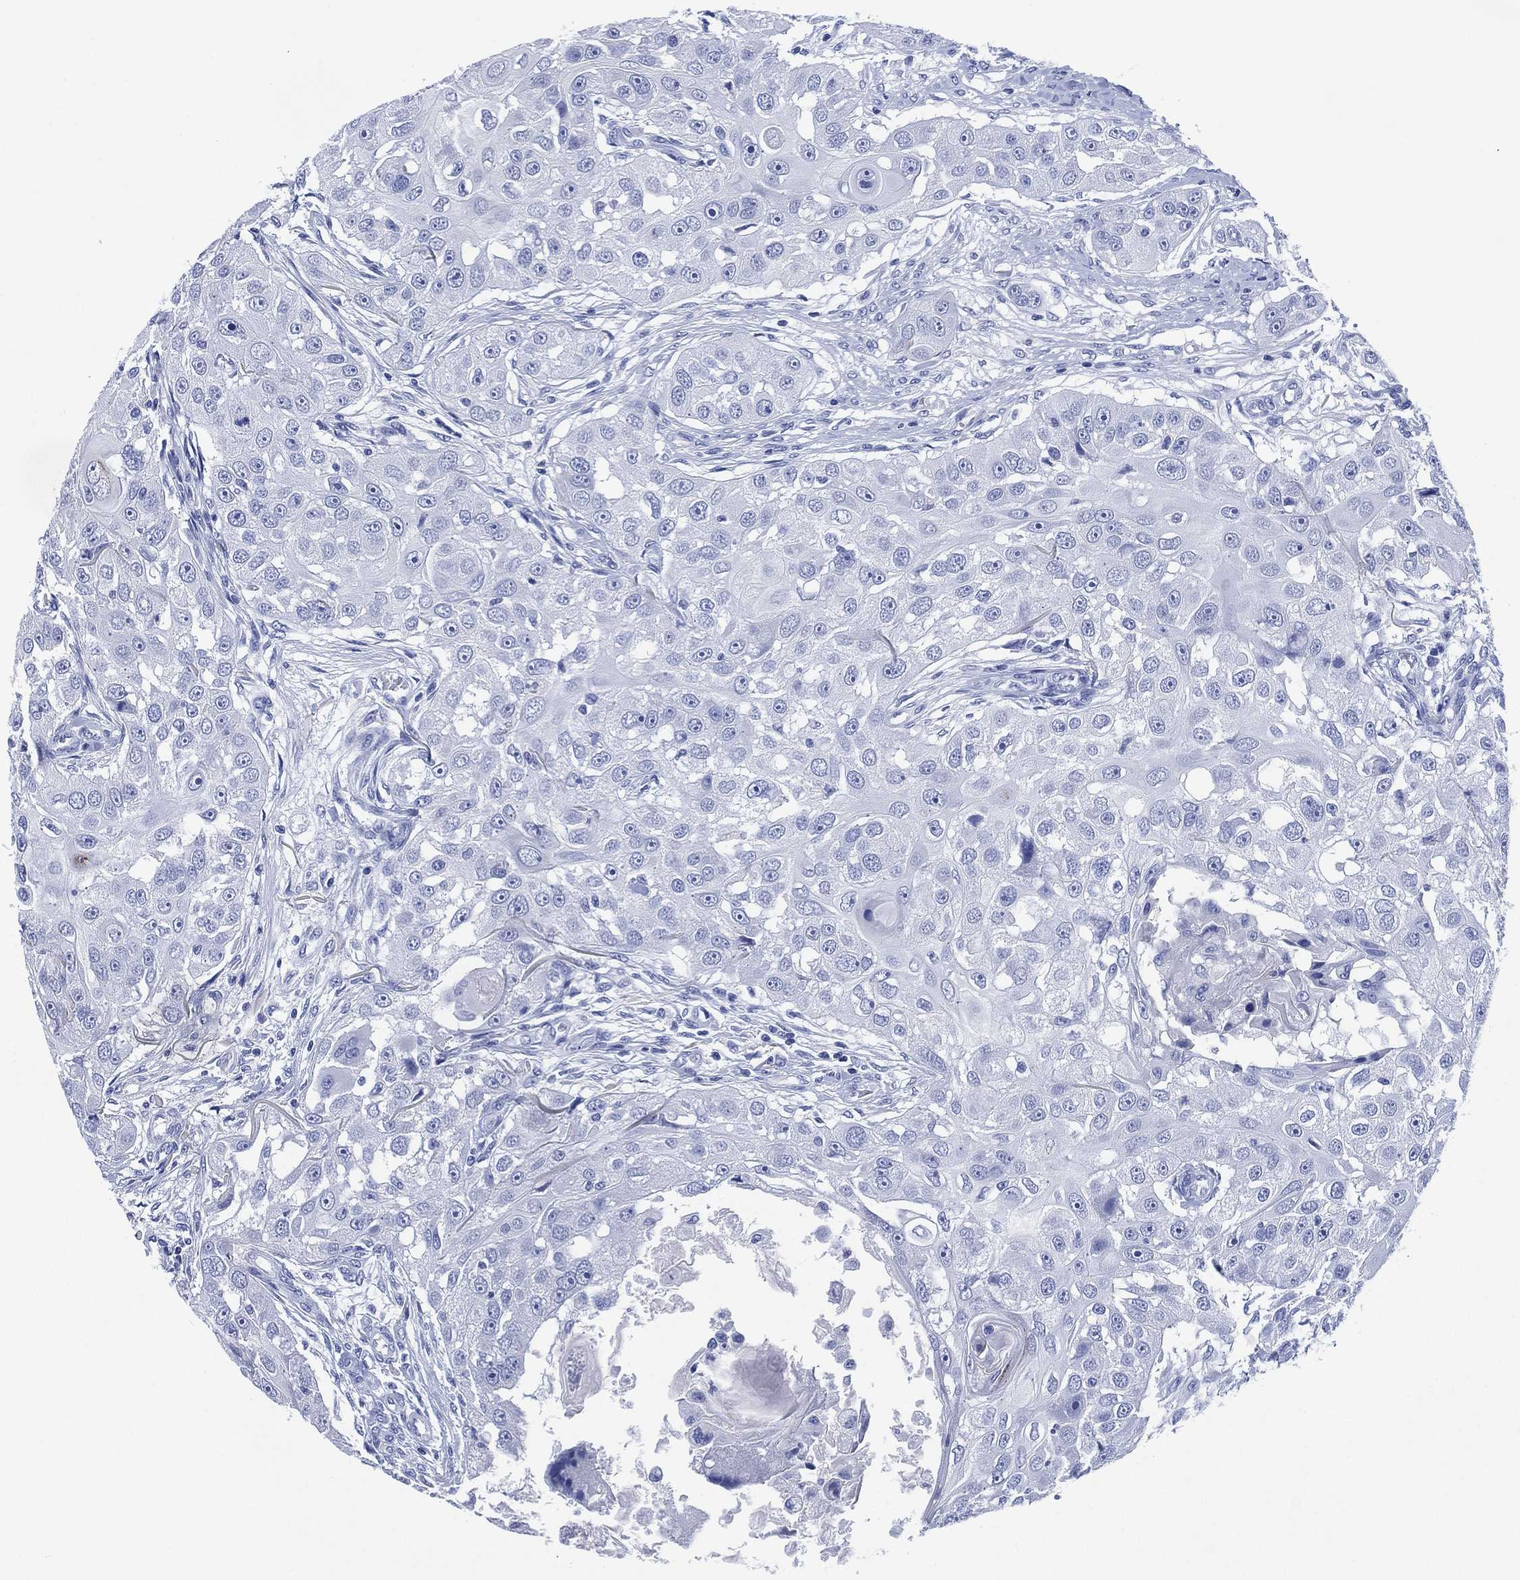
{"staining": {"intensity": "negative", "quantity": "none", "location": "none"}, "tissue": "head and neck cancer", "cell_type": "Tumor cells", "image_type": "cancer", "snomed": [{"axis": "morphology", "description": "Squamous cell carcinoma, NOS"}, {"axis": "topography", "description": "Head-Neck"}], "caption": "This micrograph is of head and neck cancer (squamous cell carcinoma) stained with IHC to label a protein in brown with the nuclei are counter-stained blue. There is no staining in tumor cells.", "gene": "SIGLECL1", "patient": {"sex": "male", "age": 51}}